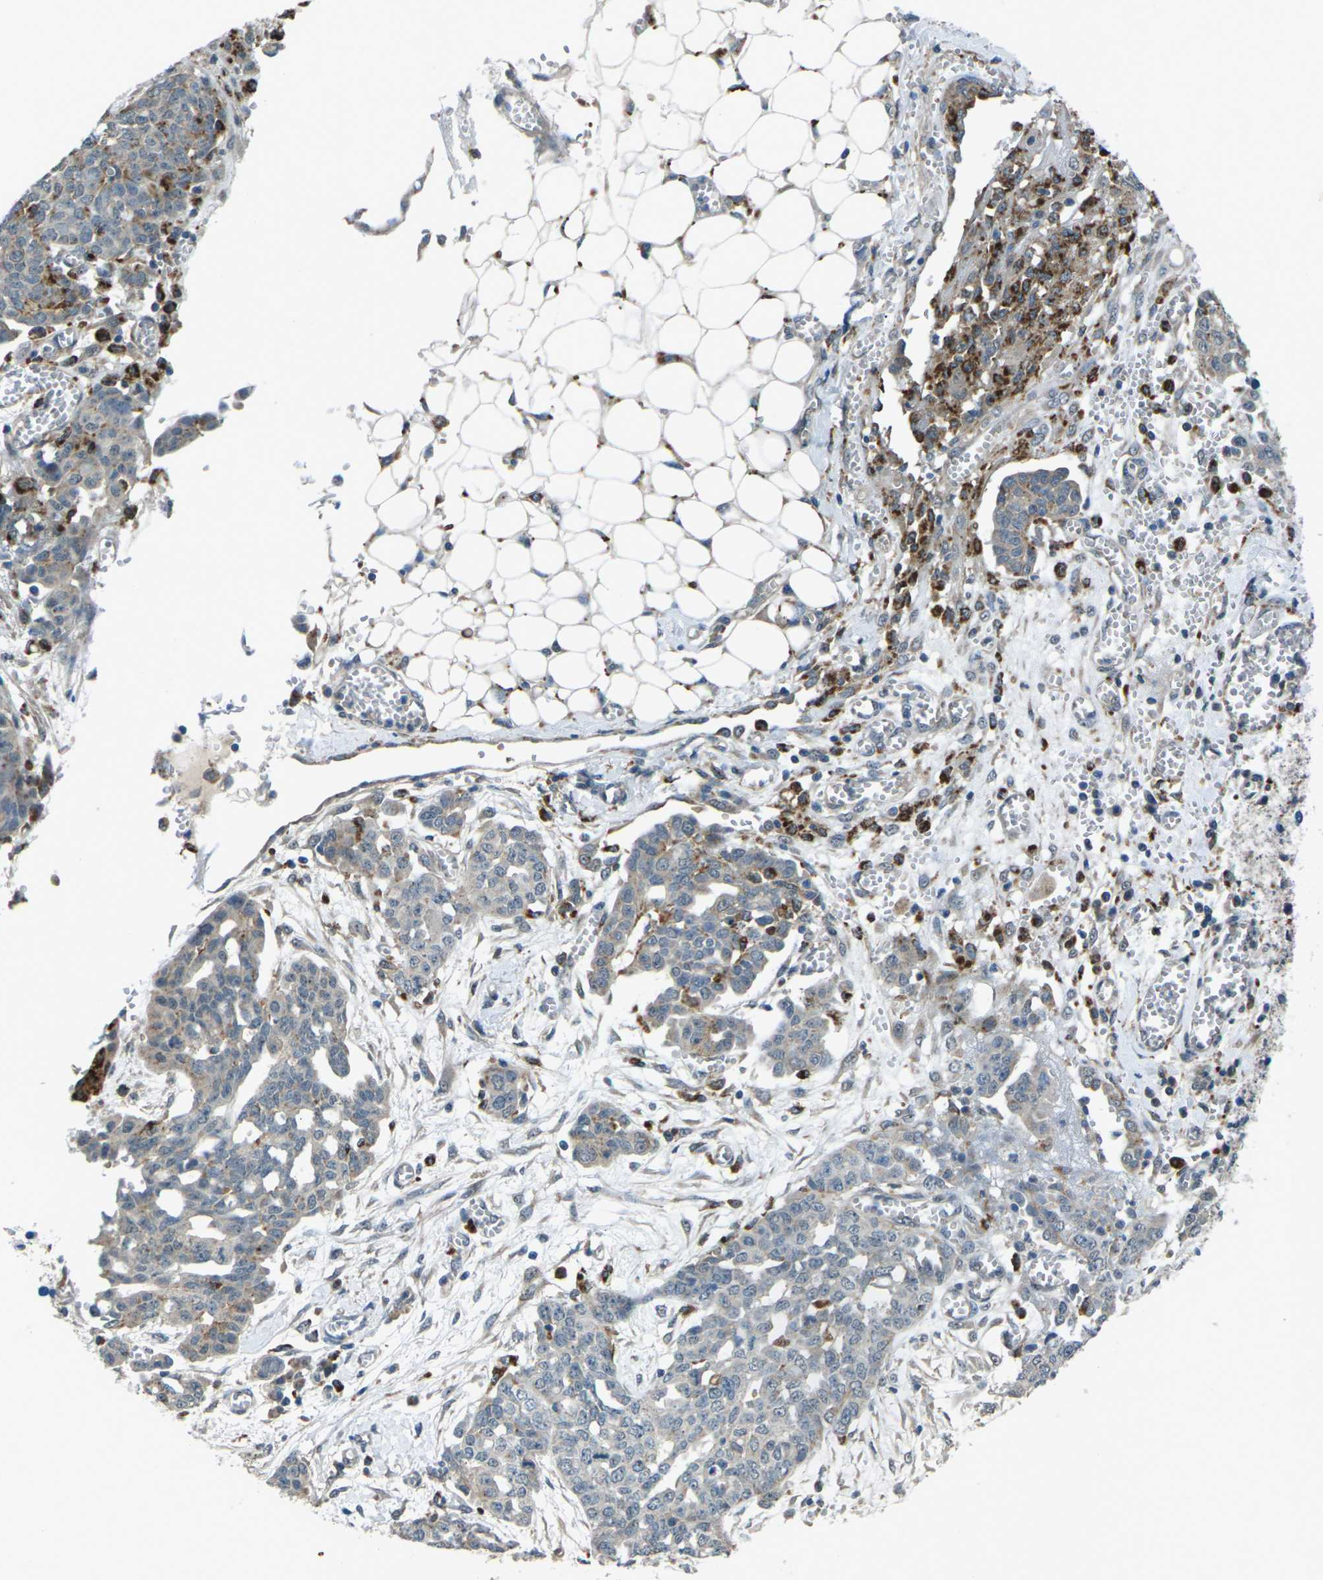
{"staining": {"intensity": "weak", "quantity": "<25%", "location": "cytoplasmic/membranous"}, "tissue": "ovarian cancer", "cell_type": "Tumor cells", "image_type": "cancer", "snomed": [{"axis": "morphology", "description": "Cystadenocarcinoma, serous, NOS"}, {"axis": "topography", "description": "Soft tissue"}, {"axis": "topography", "description": "Ovary"}], "caption": "High magnification brightfield microscopy of ovarian cancer stained with DAB (brown) and counterstained with hematoxylin (blue): tumor cells show no significant positivity.", "gene": "SLC31A2", "patient": {"sex": "female", "age": 57}}